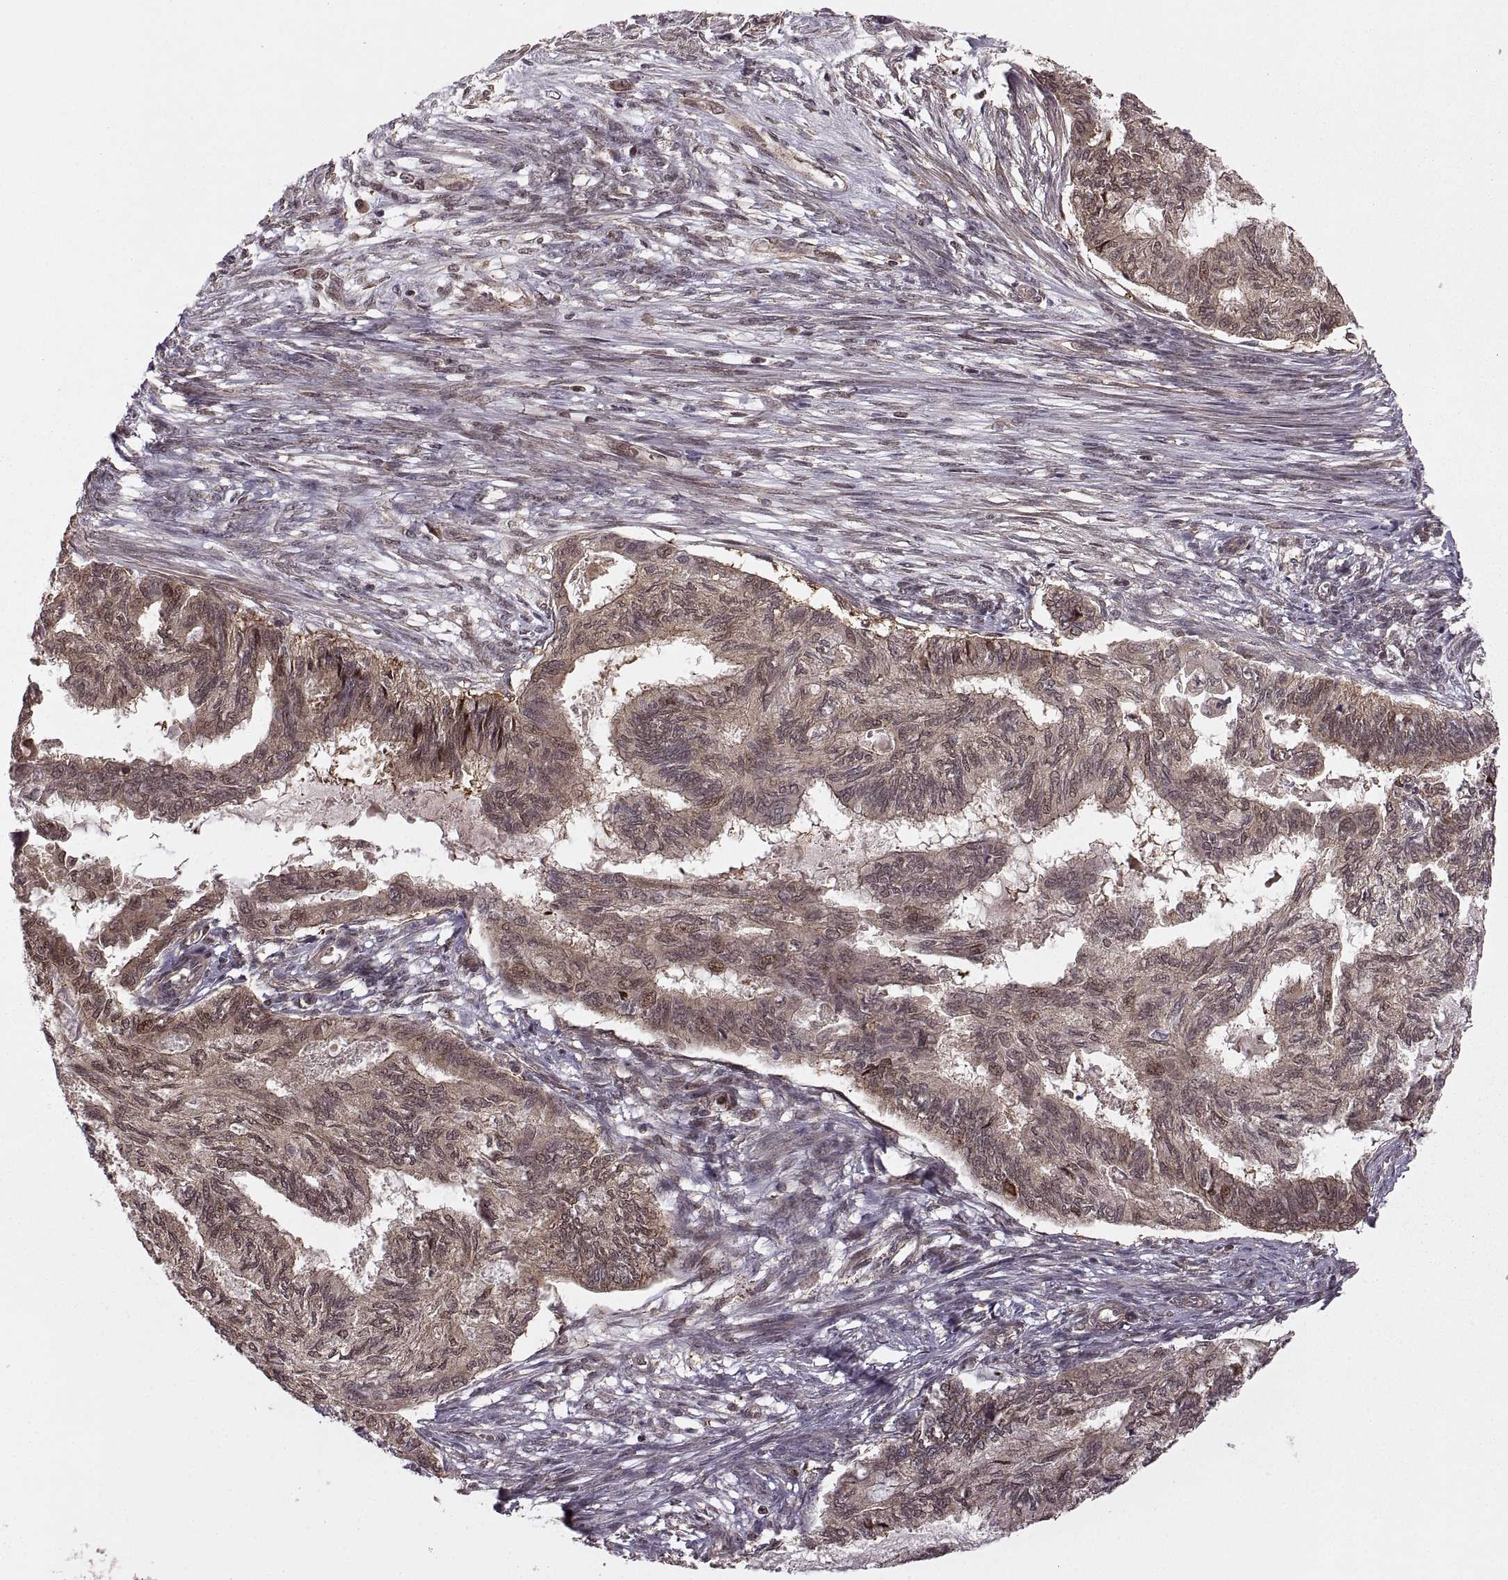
{"staining": {"intensity": "moderate", "quantity": "<25%", "location": "nuclear"}, "tissue": "endometrial cancer", "cell_type": "Tumor cells", "image_type": "cancer", "snomed": [{"axis": "morphology", "description": "Adenocarcinoma, NOS"}, {"axis": "topography", "description": "Endometrium"}], "caption": "Immunohistochemistry (IHC) histopathology image of neoplastic tissue: human endometrial cancer stained using immunohistochemistry (IHC) exhibits low levels of moderate protein expression localized specifically in the nuclear of tumor cells, appearing as a nuclear brown color.", "gene": "DEDD", "patient": {"sex": "female", "age": 86}}